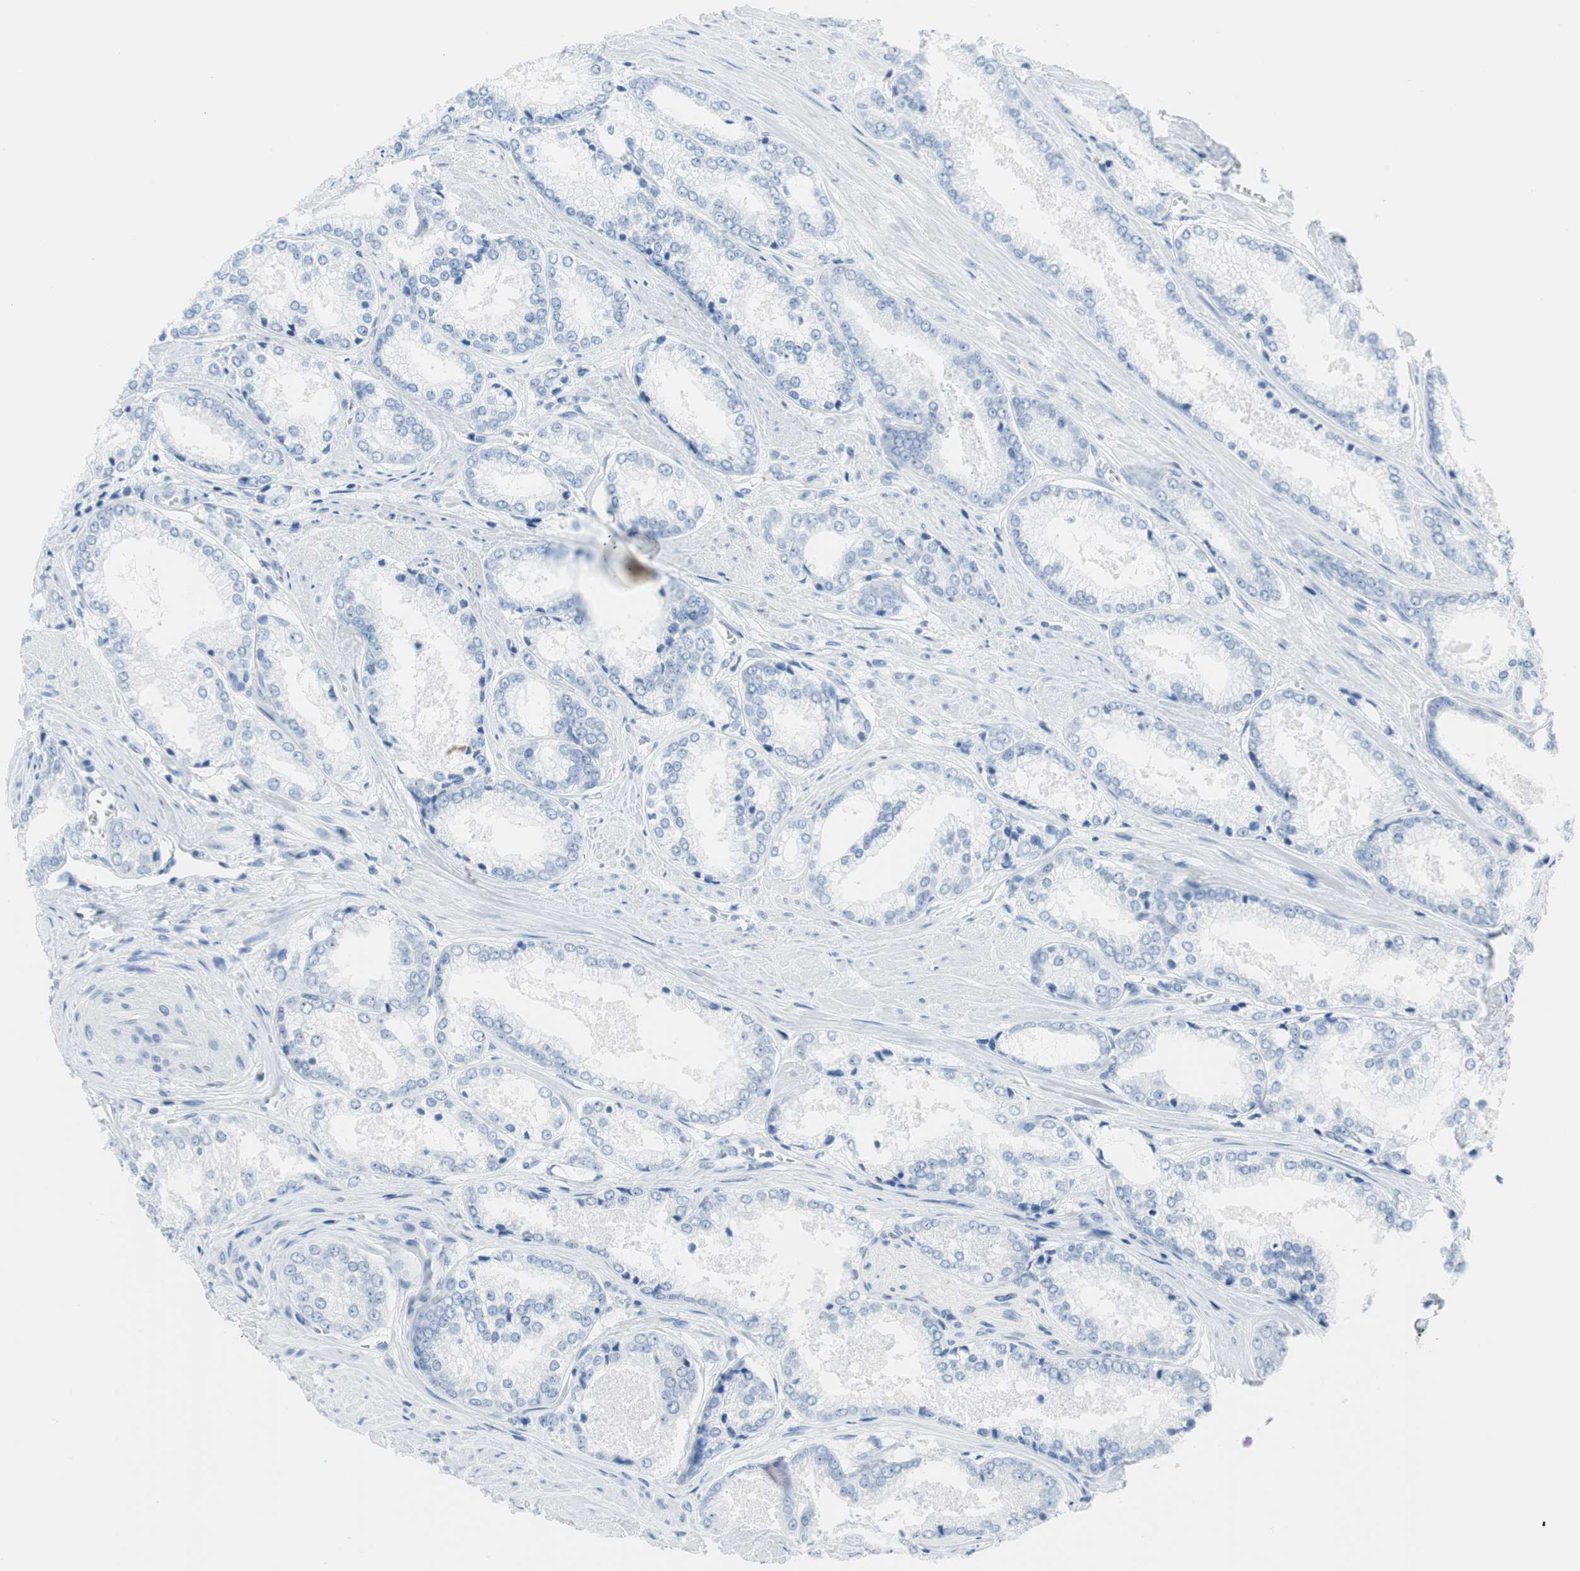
{"staining": {"intensity": "negative", "quantity": "none", "location": "none"}, "tissue": "prostate cancer", "cell_type": "Tumor cells", "image_type": "cancer", "snomed": [{"axis": "morphology", "description": "Adenocarcinoma, Low grade"}, {"axis": "topography", "description": "Prostate"}], "caption": "The histopathology image exhibits no significant positivity in tumor cells of prostate cancer. (DAB IHC visualized using brightfield microscopy, high magnification).", "gene": "NFATC2", "patient": {"sex": "male", "age": 64}}